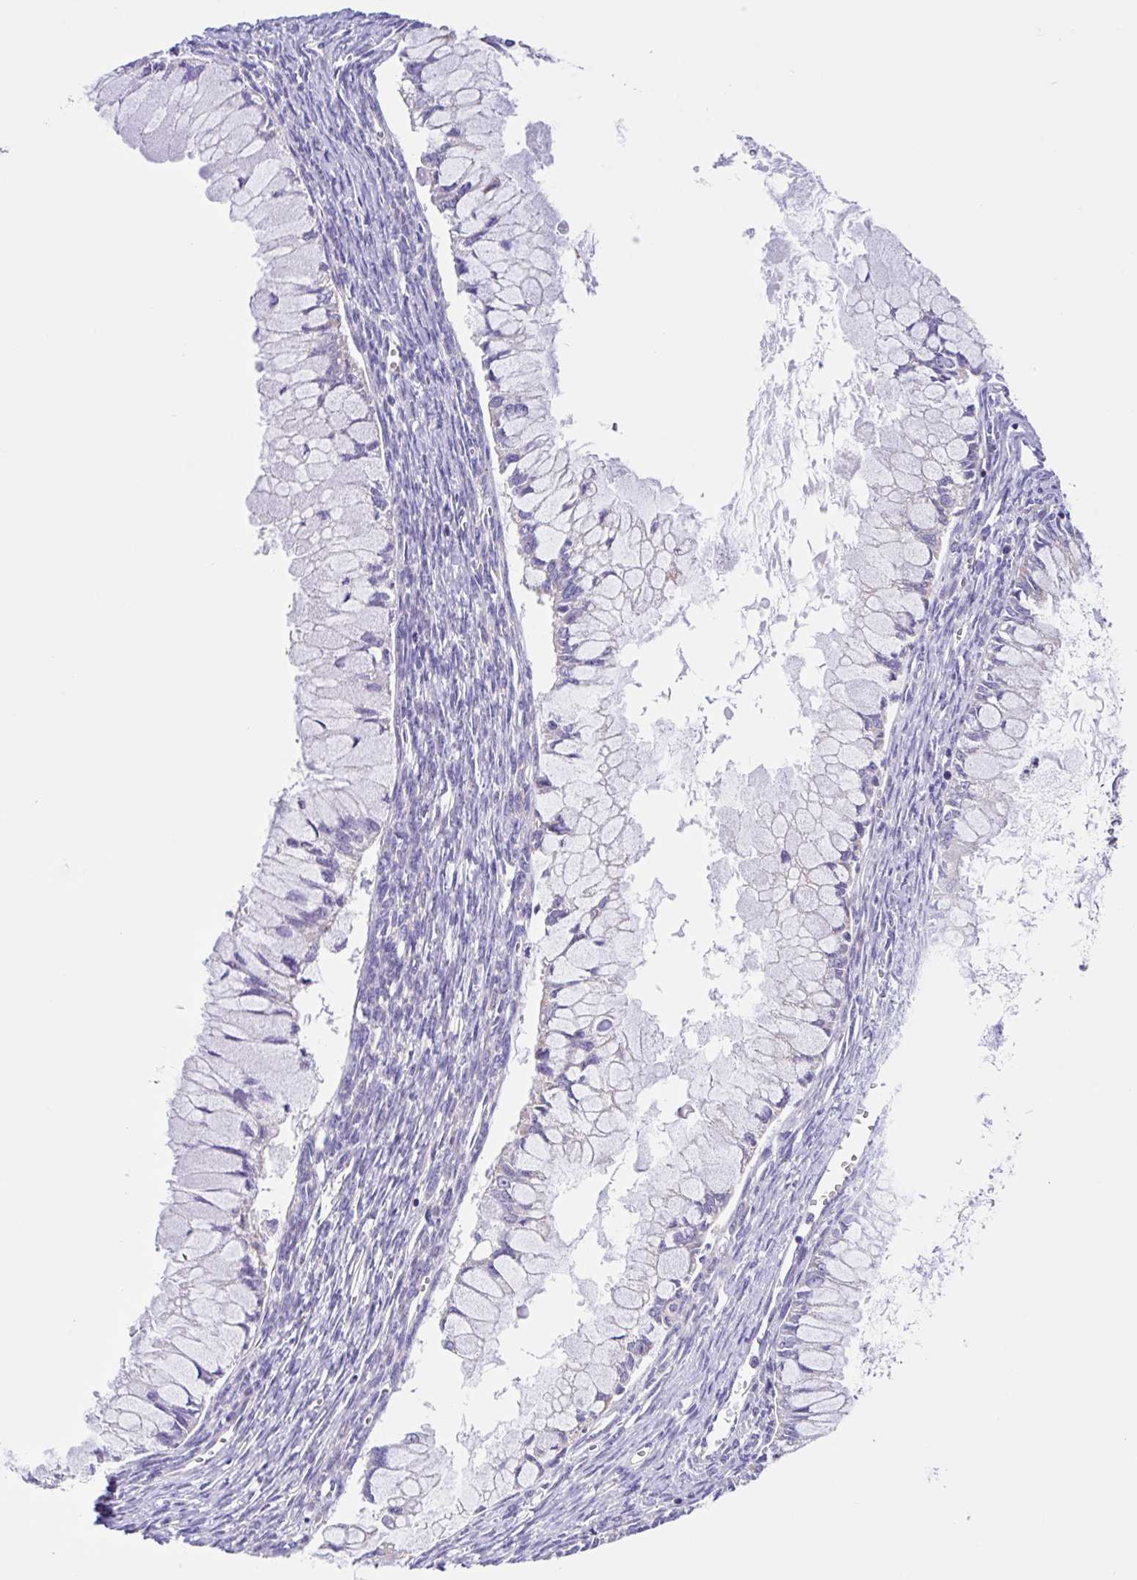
{"staining": {"intensity": "negative", "quantity": "none", "location": "none"}, "tissue": "ovarian cancer", "cell_type": "Tumor cells", "image_type": "cancer", "snomed": [{"axis": "morphology", "description": "Cystadenocarcinoma, mucinous, NOS"}, {"axis": "topography", "description": "Ovary"}], "caption": "An image of ovarian cancer stained for a protein displays no brown staining in tumor cells.", "gene": "NDUFS2", "patient": {"sex": "female", "age": 34}}